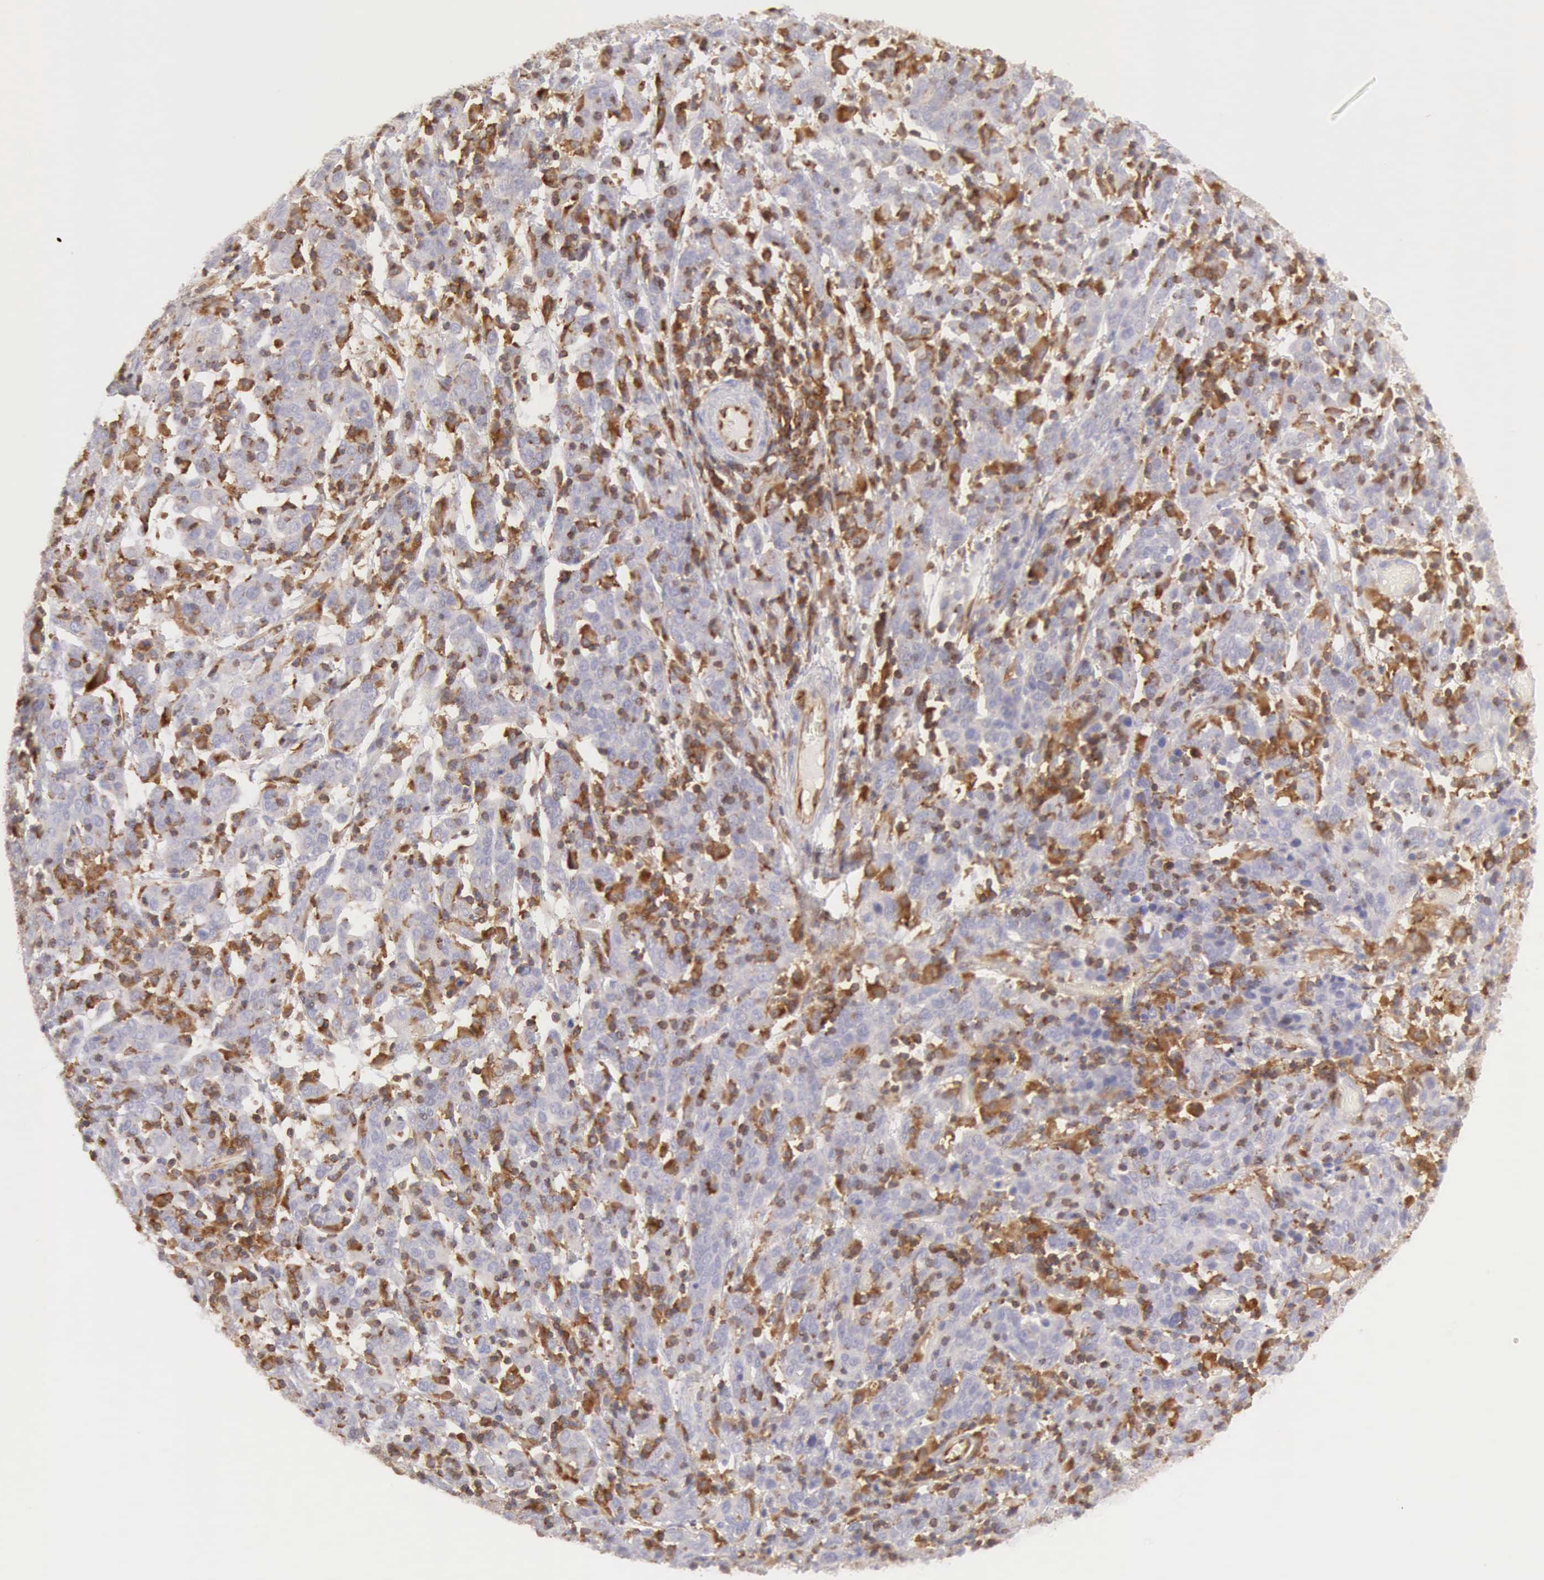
{"staining": {"intensity": "negative", "quantity": "none", "location": "none"}, "tissue": "cervical cancer", "cell_type": "Tumor cells", "image_type": "cancer", "snomed": [{"axis": "morphology", "description": "Normal tissue, NOS"}, {"axis": "morphology", "description": "Squamous cell carcinoma, NOS"}, {"axis": "topography", "description": "Cervix"}], "caption": "Immunohistochemistry (IHC) histopathology image of neoplastic tissue: cervical squamous cell carcinoma stained with DAB (3,3'-diaminobenzidine) exhibits no significant protein staining in tumor cells.", "gene": "ARHGAP4", "patient": {"sex": "female", "age": 67}}